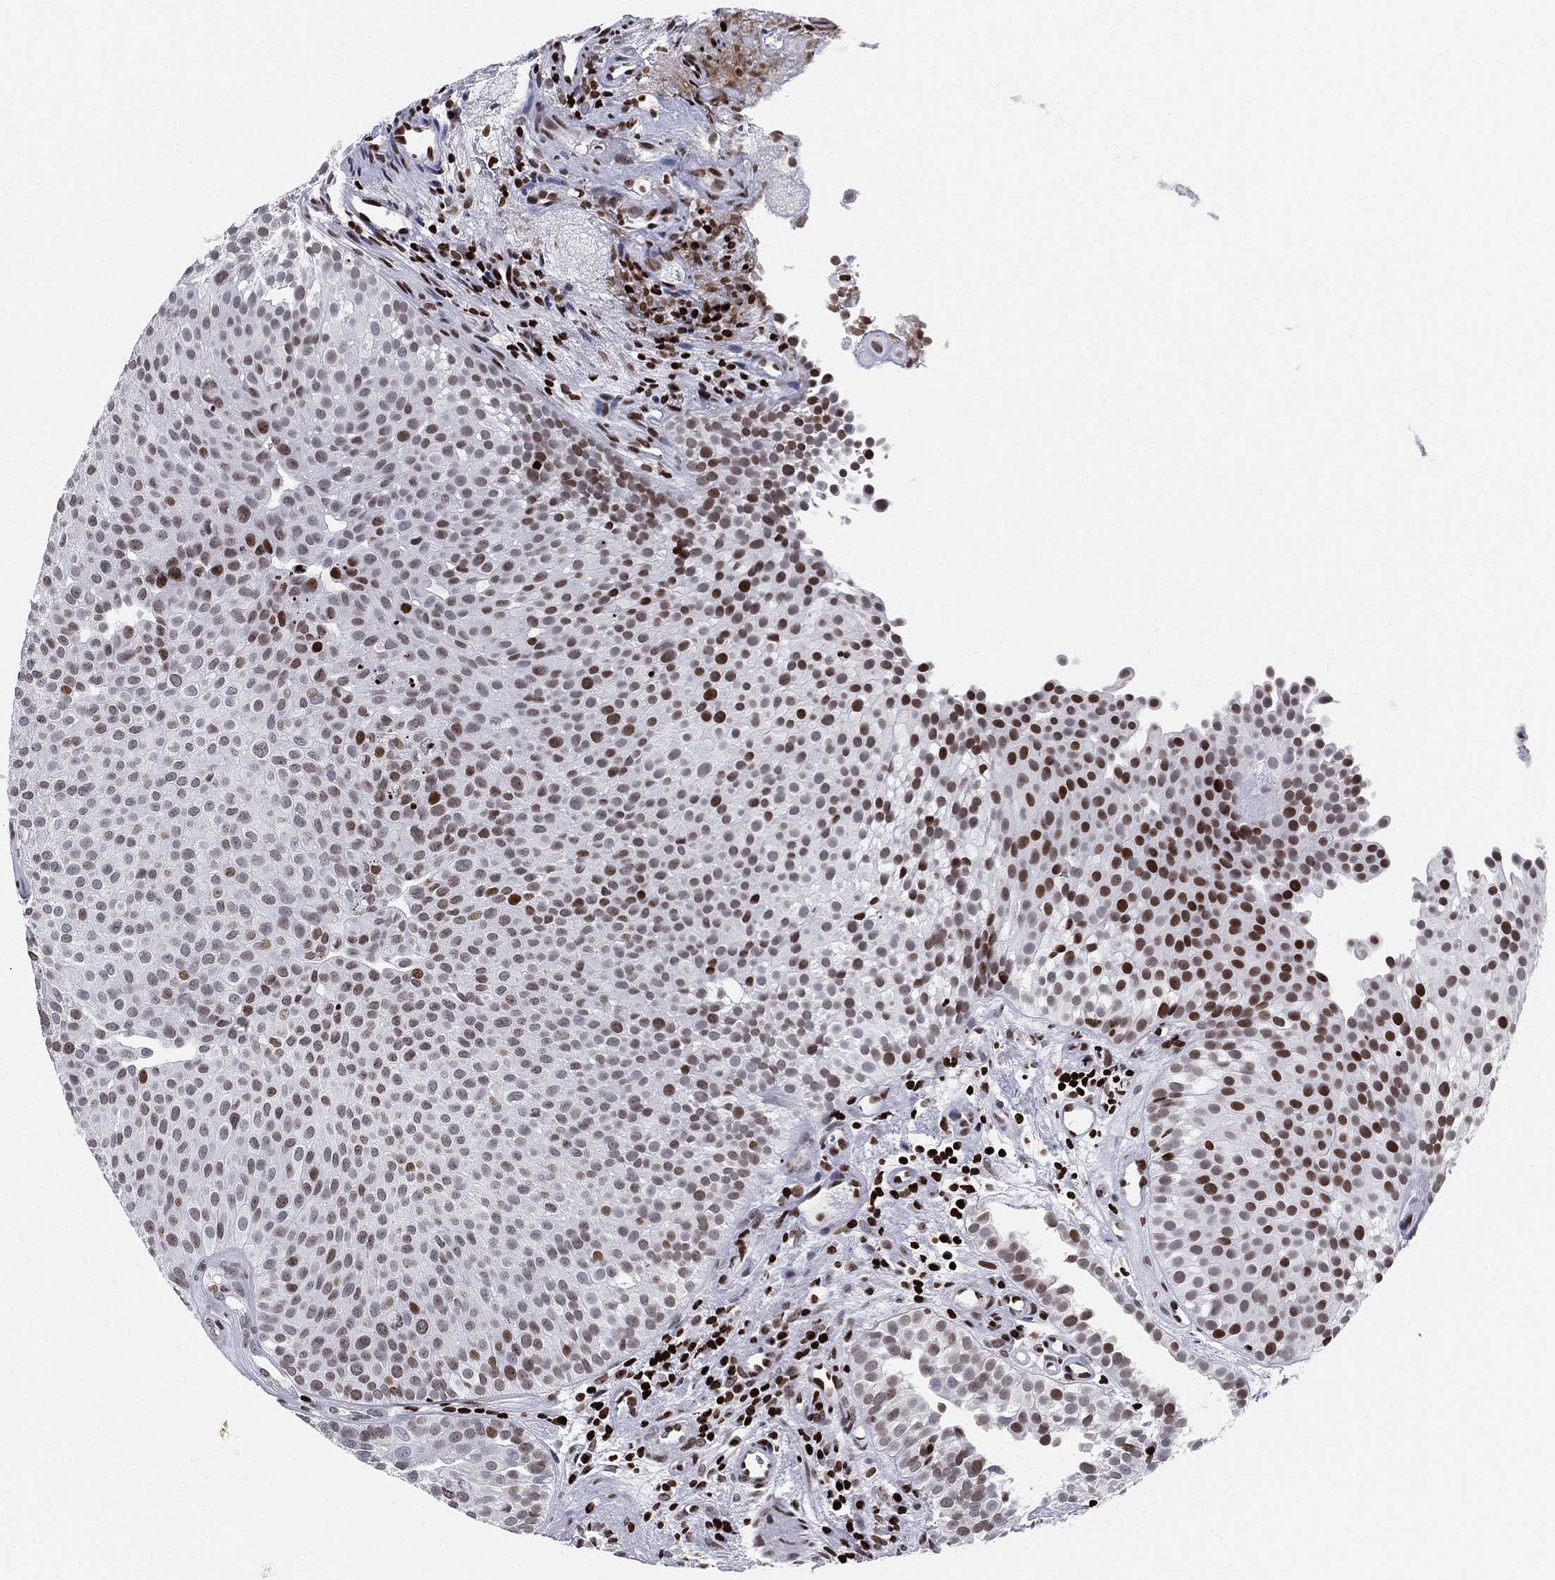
{"staining": {"intensity": "moderate", "quantity": "<25%", "location": "nuclear"}, "tissue": "urothelial cancer", "cell_type": "Tumor cells", "image_type": "cancer", "snomed": [{"axis": "morphology", "description": "Urothelial carcinoma, Low grade"}, {"axis": "topography", "description": "Urinary bladder"}], "caption": "Immunohistochemical staining of low-grade urothelial carcinoma reveals low levels of moderate nuclear staining in approximately <25% of tumor cells.", "gene": "MFSD14A", "patient": {"sex": "female", "age": 87}}